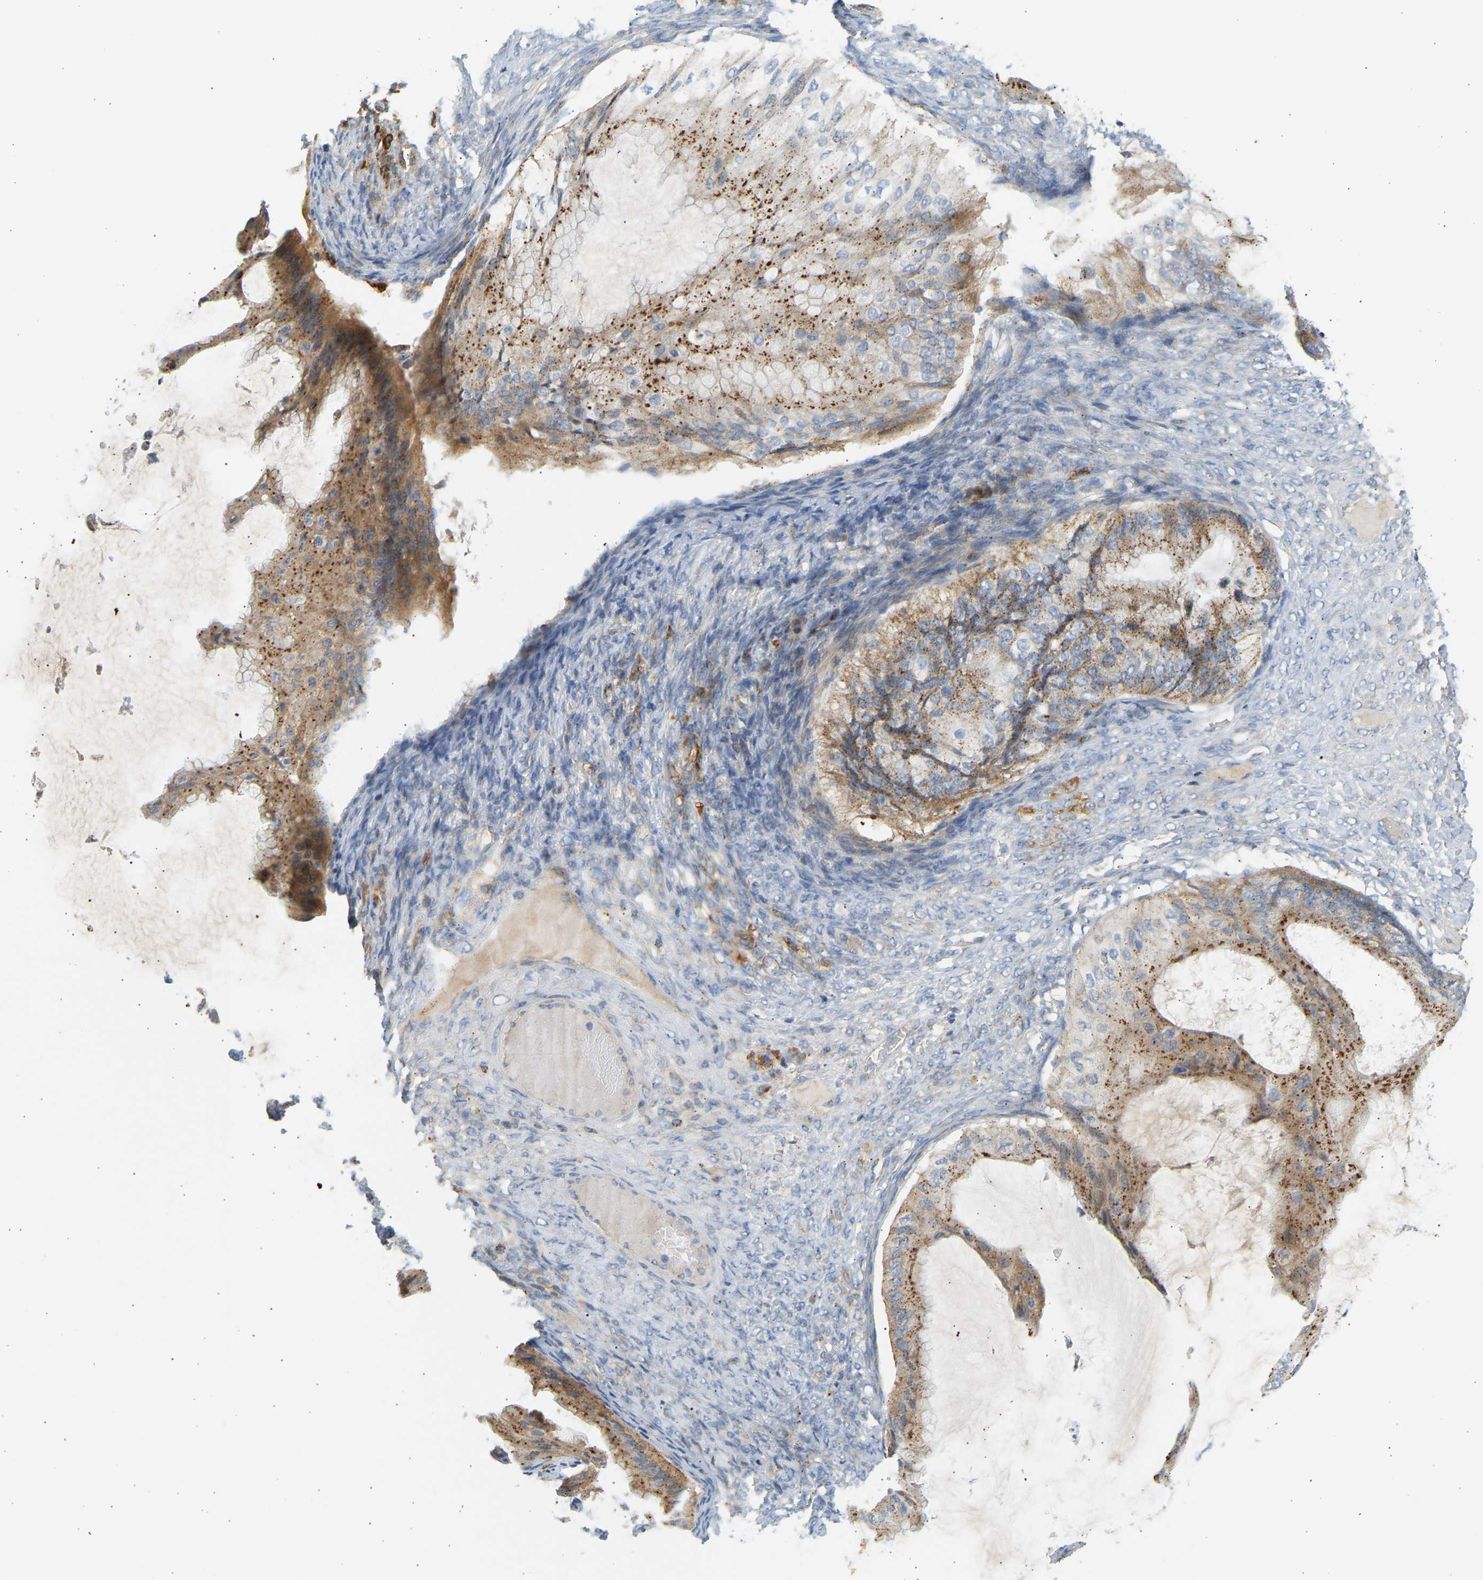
{"staining": {"intensity": "moderate", "quantity": ">75%", "location": "cytoplasmic/membranous"}, "tissue": "ovarian cancer", "cell_type": "Tumor cells", "image_type": "cancer", "snomed": [{"axis": "morphology", "description": "Cystadenocarcinoma, mucinous, NOS"}, {"axis": "topography", "description": "Ovary"}], "caption": "Protein staining displays moderate cytoplasmic/membranous expression in about >75% of tumor cells in ovarian cancer.", "gene": "ENTHD1", "patient": {"sex": "female", "age": 61}}